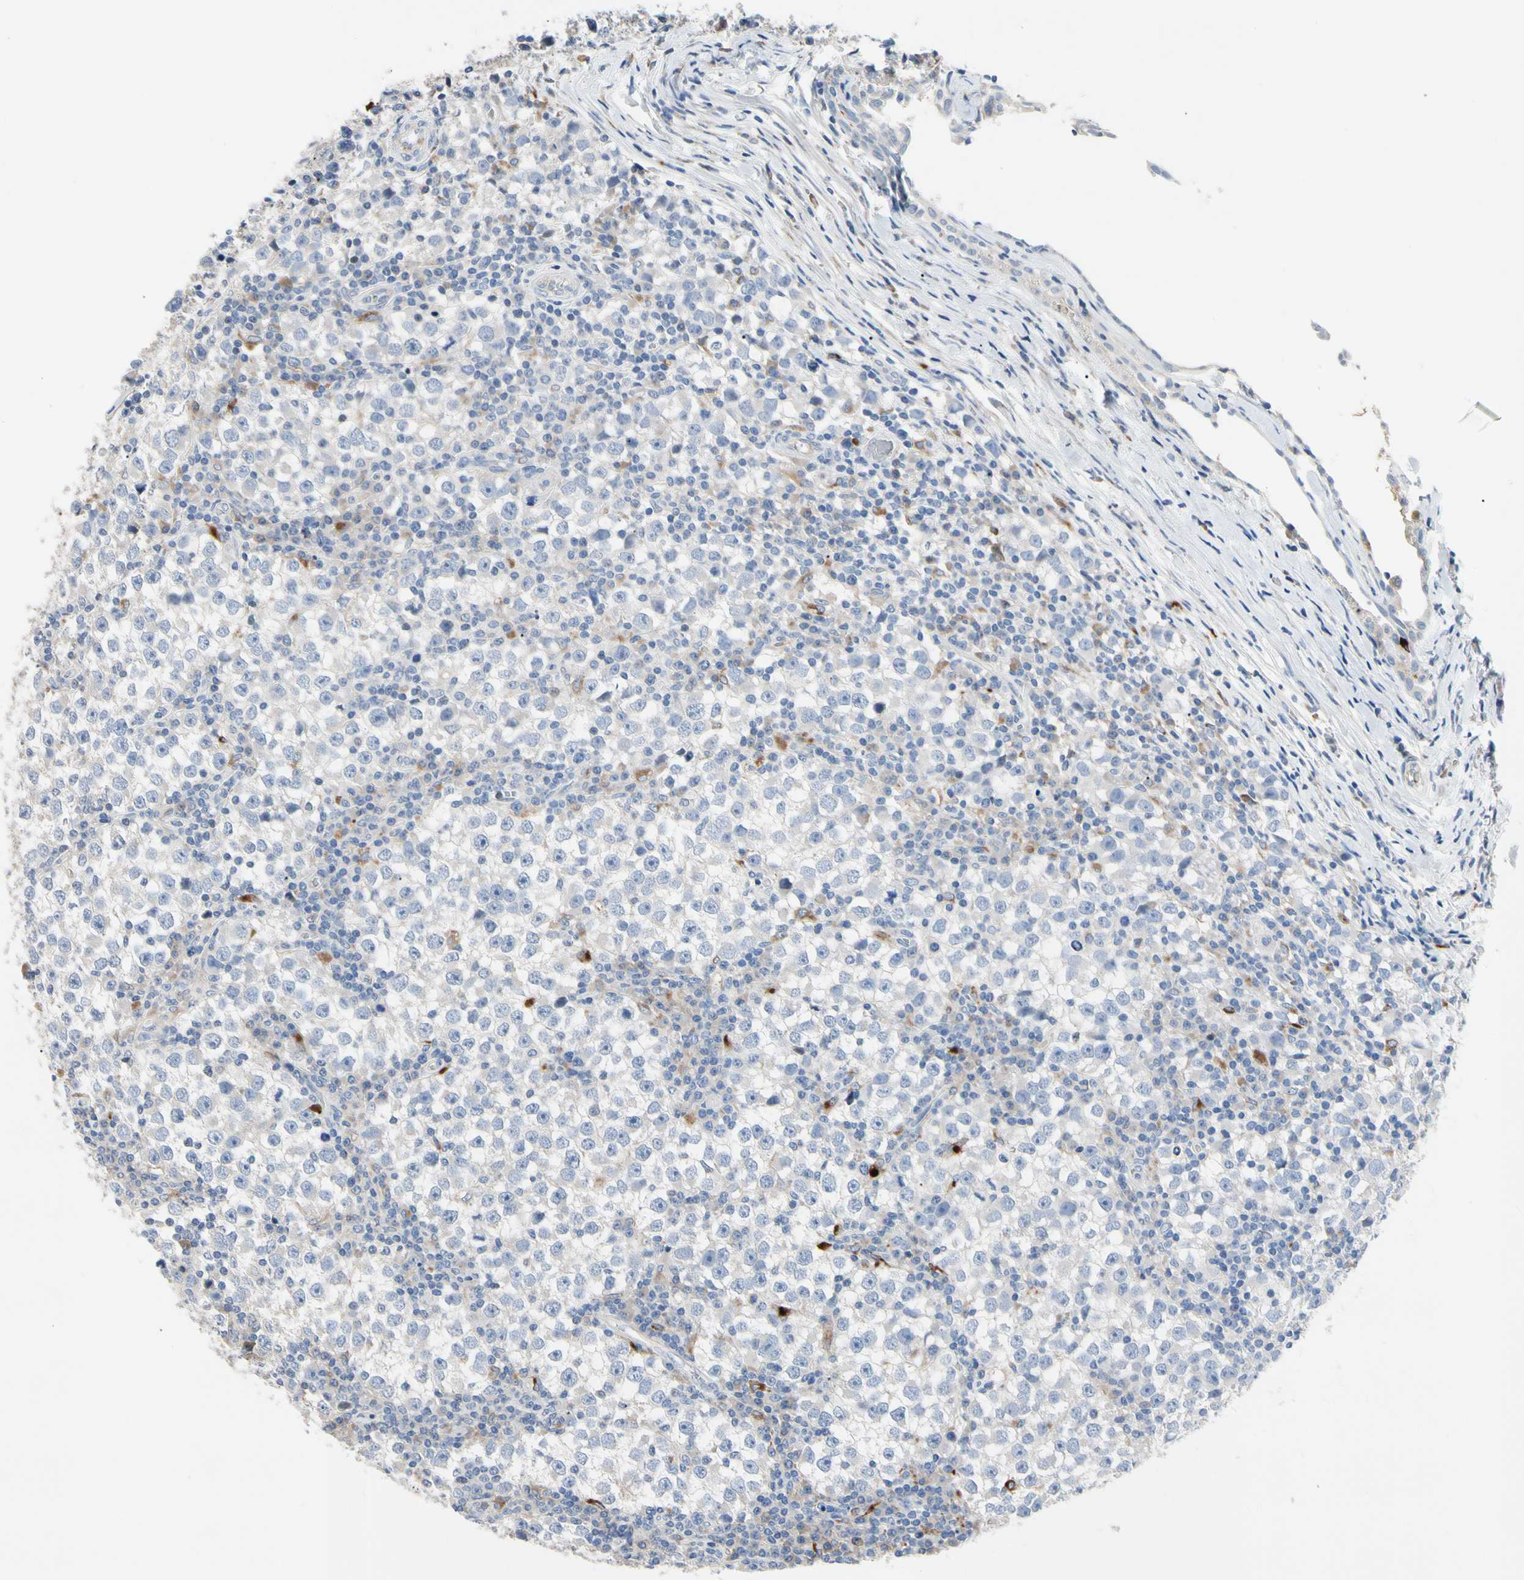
{"staining": {"intensity": "negative", "quantity": "none", "location": "none"}, "tissue": "testis cancer", "cell_type": "Tumor cells", "image_type": "cancer", "snomed": [{"axis": "morphology", "description": "Seminoma, NOS"}, {"axis": "topography", "description": "Testis"}], "caption": "A micrograph of testis seminoma stained for a protein shows no brown staining in tumor cells.", "gene": "RETSAT", "patient": {"sex": "male", "age": 65}}